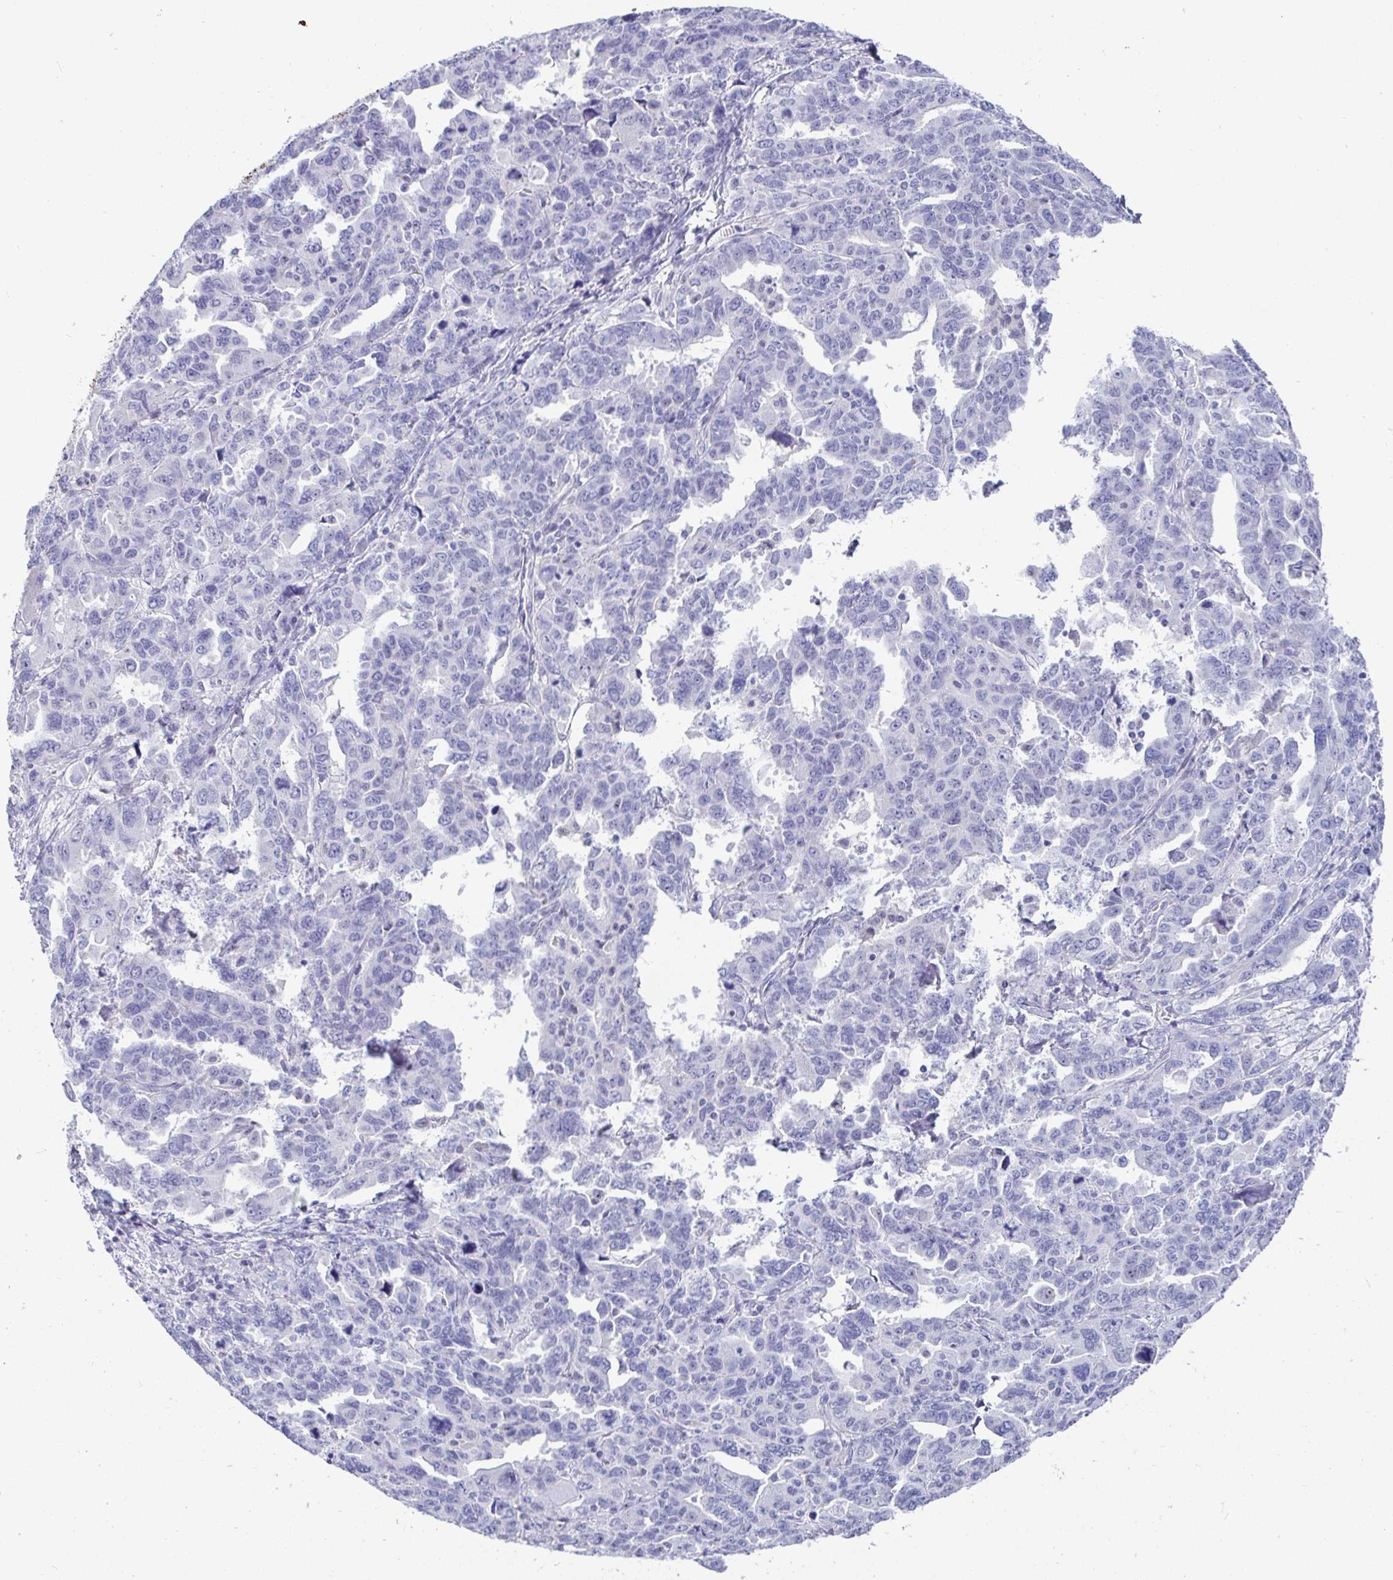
{"staining": {"intensity": "negative", "quantity": "none", "location": "none"}, "tissue": "ovarian cancer", "cell_type": "Tumor cells", "image_type": "cancer", "snomed": [{"axis": "morphology", "description": "Adenocarcinoma, NOS"}, {"axis": "morphology", "description": "Carcinoma, endometroid"}, {"axis": "topography", "description": "Ovary"}], "caption": "A high-resolution photomicrograph shows immunohistochemistry (IHC) staining of adenocarcinoma (ovarian), which displays no significant expression in tumor cells.", "gene": "TMEM241", "patient": {"sex": "female", "age": 72}}